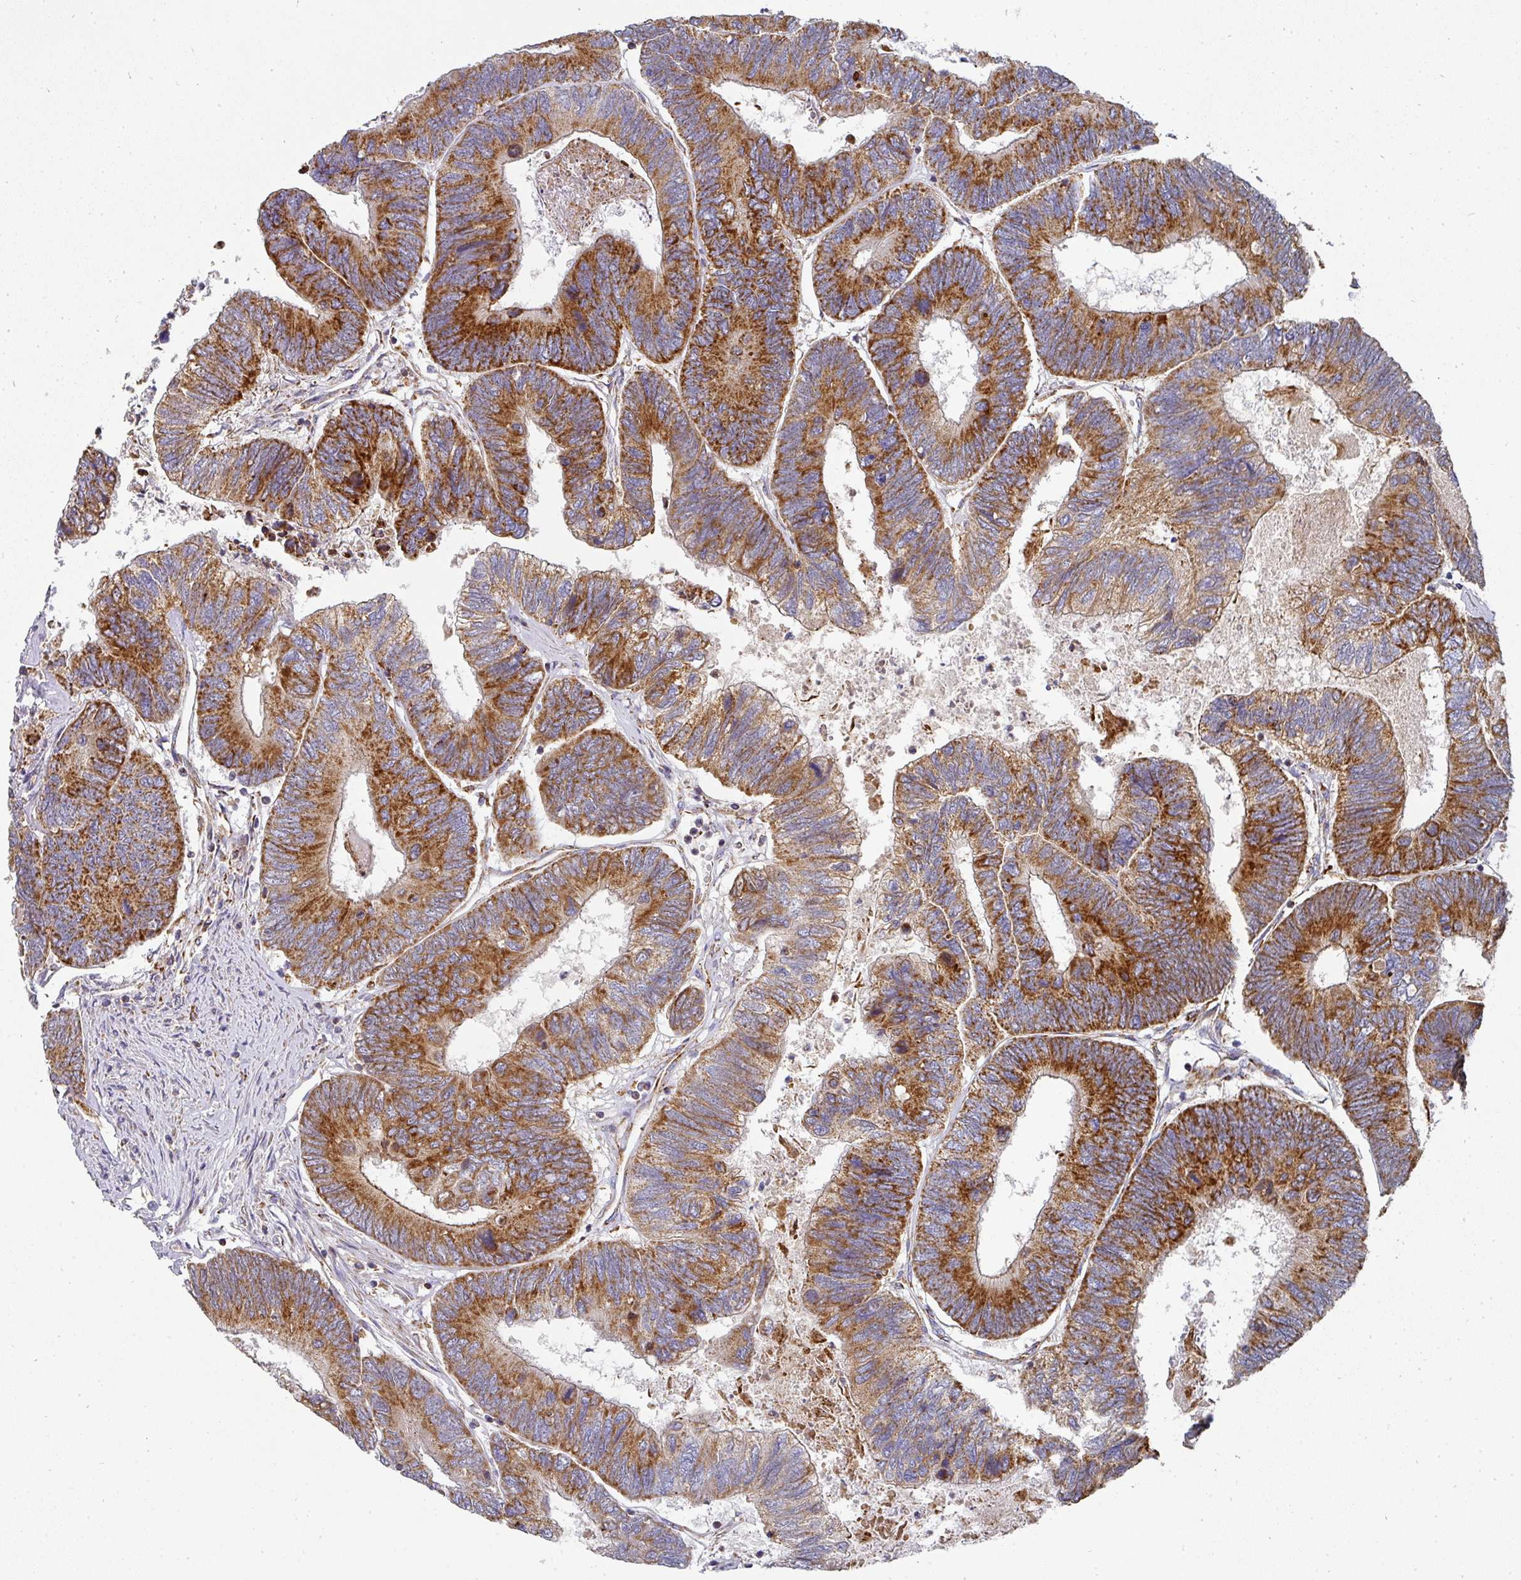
{"staining": {"intensity": "strong", "quantity": ">75%", "location": "cytoplasmic/membranous"}, "tissue": "colorectal cancer", "cell_type": "Tumor cells", "image_type": "cancer", "snomed": [{"axis": "morphology", "description": "Adenocarcinoma, NOS"}, {"axis": "topography", "description": "Colon"}], "caption": "Tumor cells demonstrate high levels of strong cytoplasmic/membranous expression in approximately >75% of cells in human colorectal adenocarcinoma.", "gene": "UQCRFS1", "patient": {"sex": "female", "age": 67}}